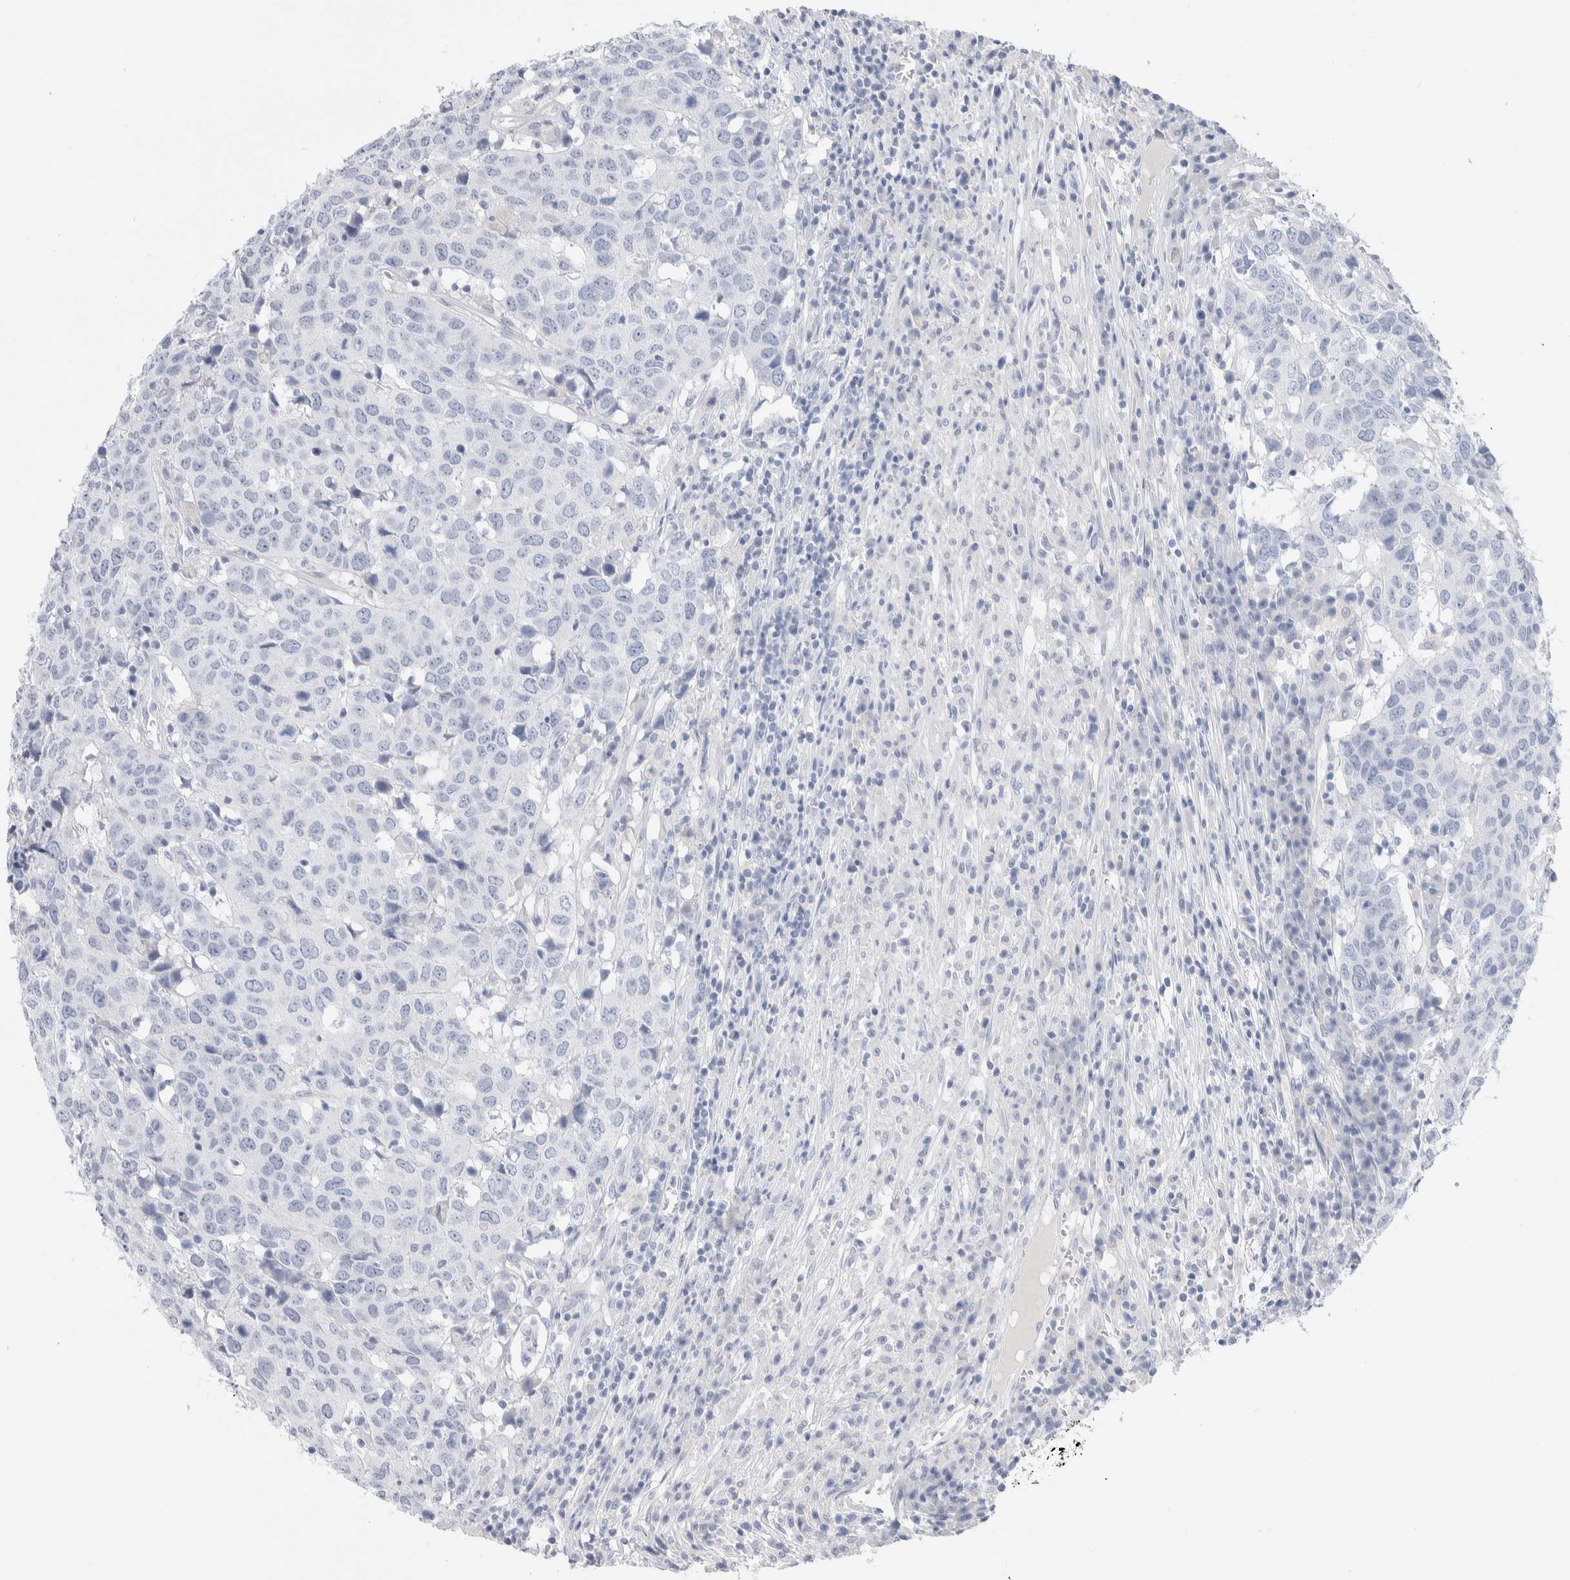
{"staining": {"intensity": "negative", "quantity": "none", "location": "none"}, "tissue": "head and neck cancer", "cell_type": "Tumor cells", "image_type": "cancer", "snomed": [{"axis": "morphology", "description": "Squamous cell carcinoma, NOS"}, {"axis": "topography", "description": "Head-Neck"}], "caption": "DAB (3,3'-diaminobenzidine) immunohistochemical staining of human head and neck cancer (squamous cell carcinoma) exhibits no significant positivity in tumor cells.", "gene": "GDA", "patient": {"sex": "male", "age": 66}}